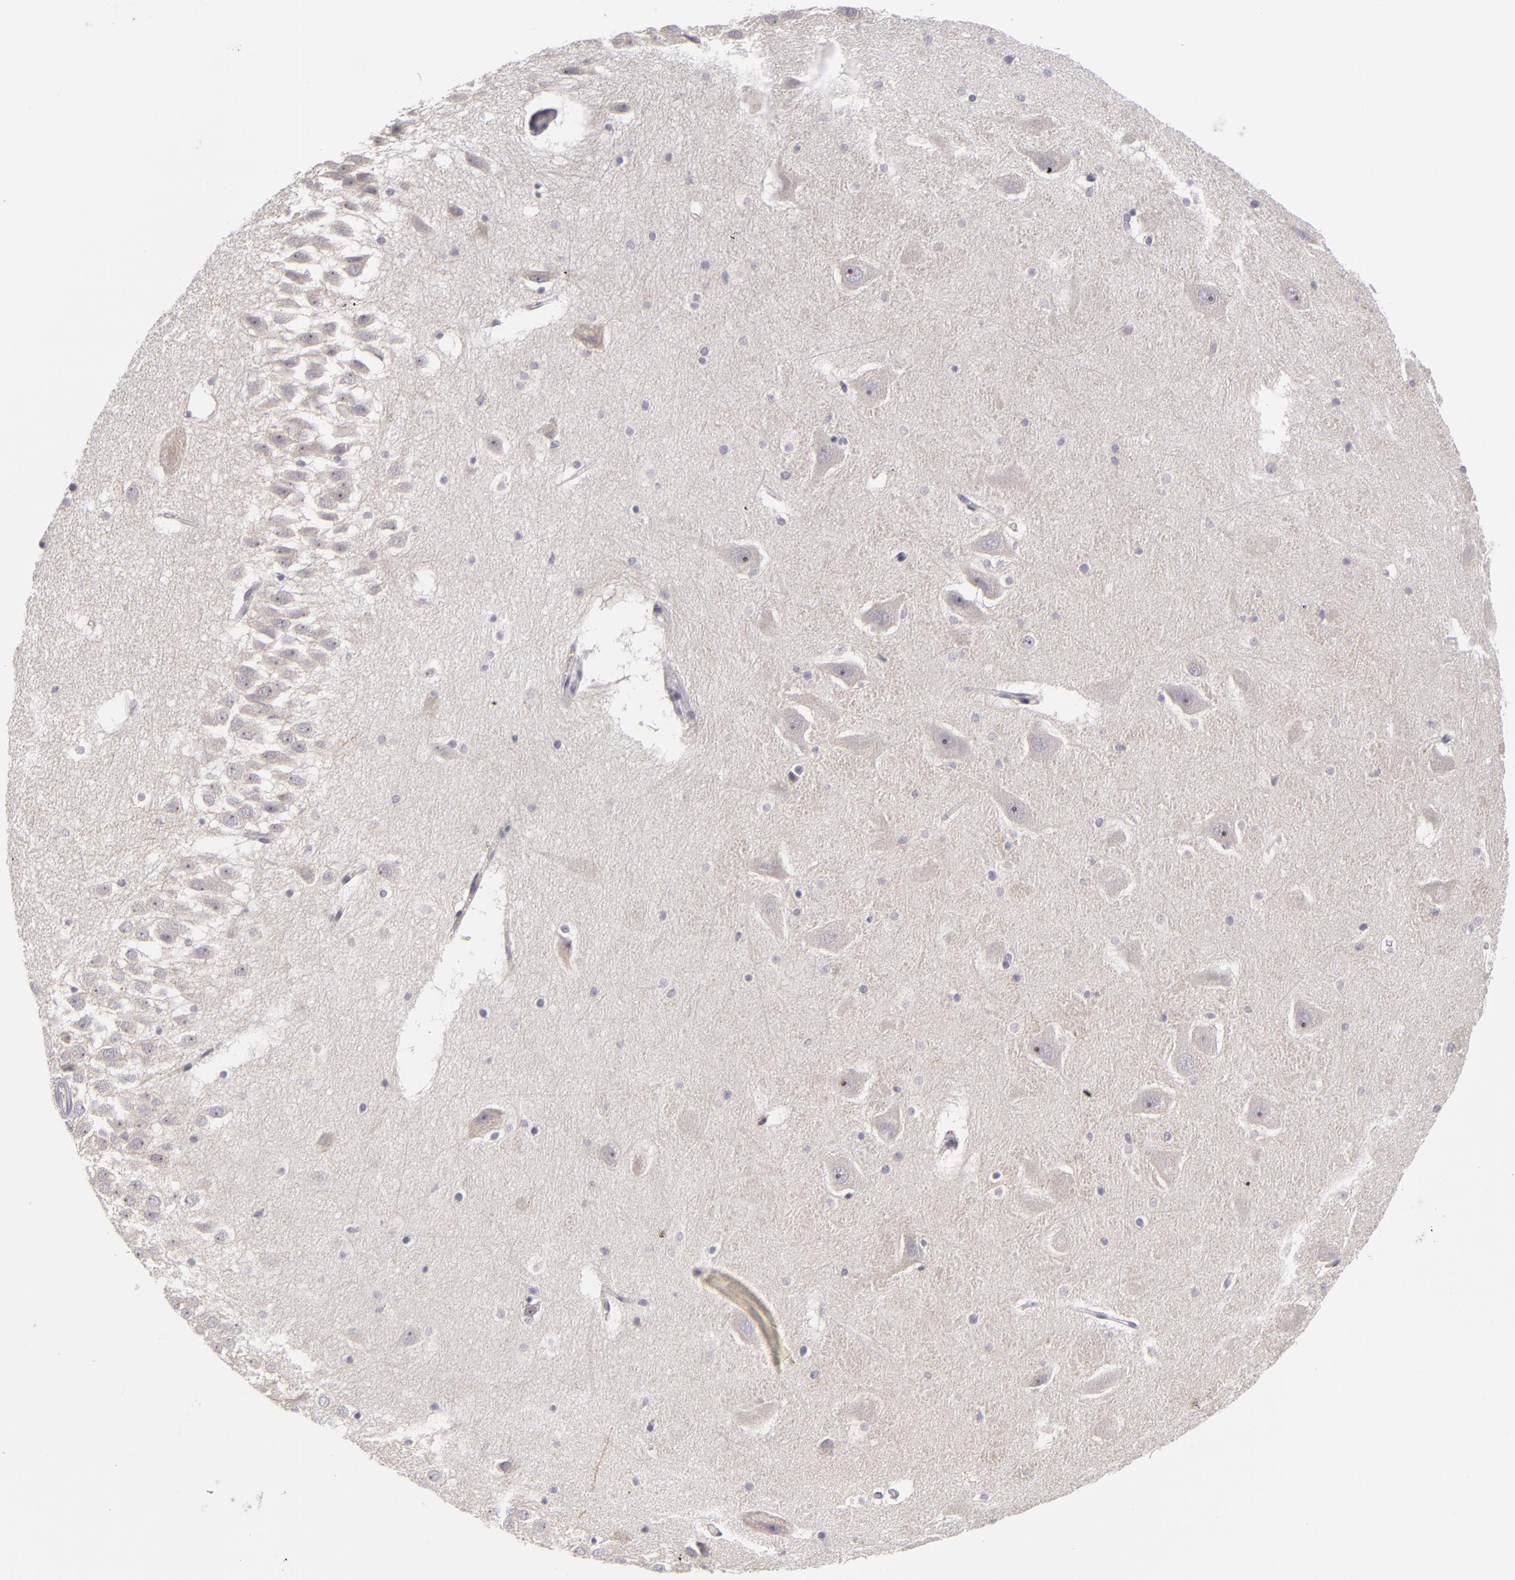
{"staining": {"intensity": "negative", "quantity": "none", "location": "none"}, "tissue": "hippocampus", "cell_type": "Glial cells", "image_type": "normal", "snomed": [{"axis": "morphology", "description": "Normal tissue, NOS"}, {"axis": "topography", "description": "Hippocampus"}], "caption": "Immunohistochemistry of benign hippocampus exhibits no staining in glial cells.", "gene": "ATP2B3", "patient": {"sex": "male", "age": 45}}